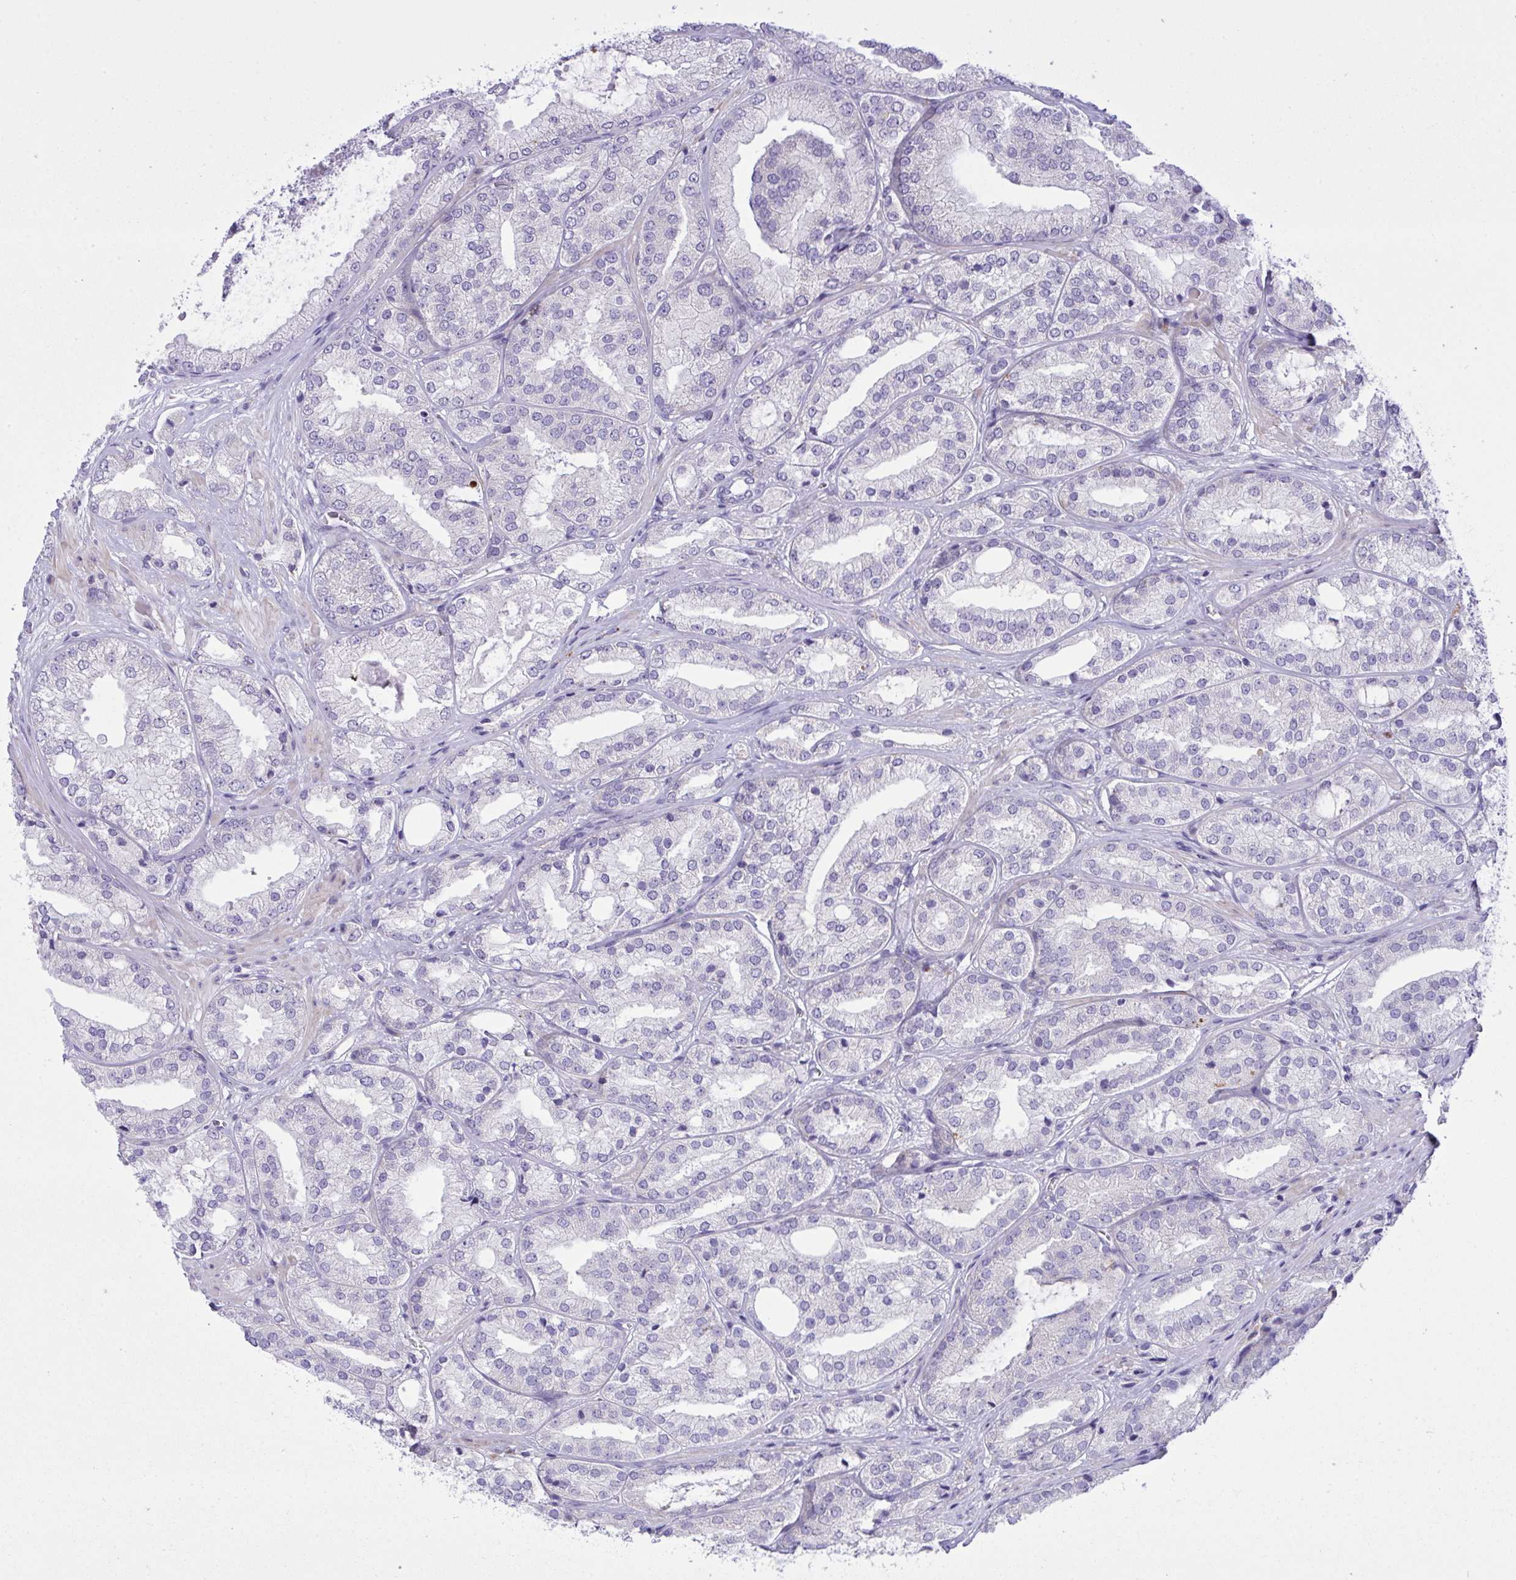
{"staining": {"intensity": "negative", "quantity": "none", "location": "none"}, "tissue": "prostate cancer", "cell_type": "Tumor cells", "image_type": "cancer", "snomed": [{"axis": "morphology", "description": "Adenocarcinoma, High grade"}, {"axis": "topography", "description": "Prostate"}], "caption": "The immunohistochemistry image has no significant positivity in tumor cells of prostate high-grade adenocarcinoma tissue. The staining is performed using DAB (3,3'-diaminobenzidine) brown chromogen with nuclei counter-stained in using hematoxylin.", "gene": "WDR97", "patient": {"sex": "male", "age": 68}}